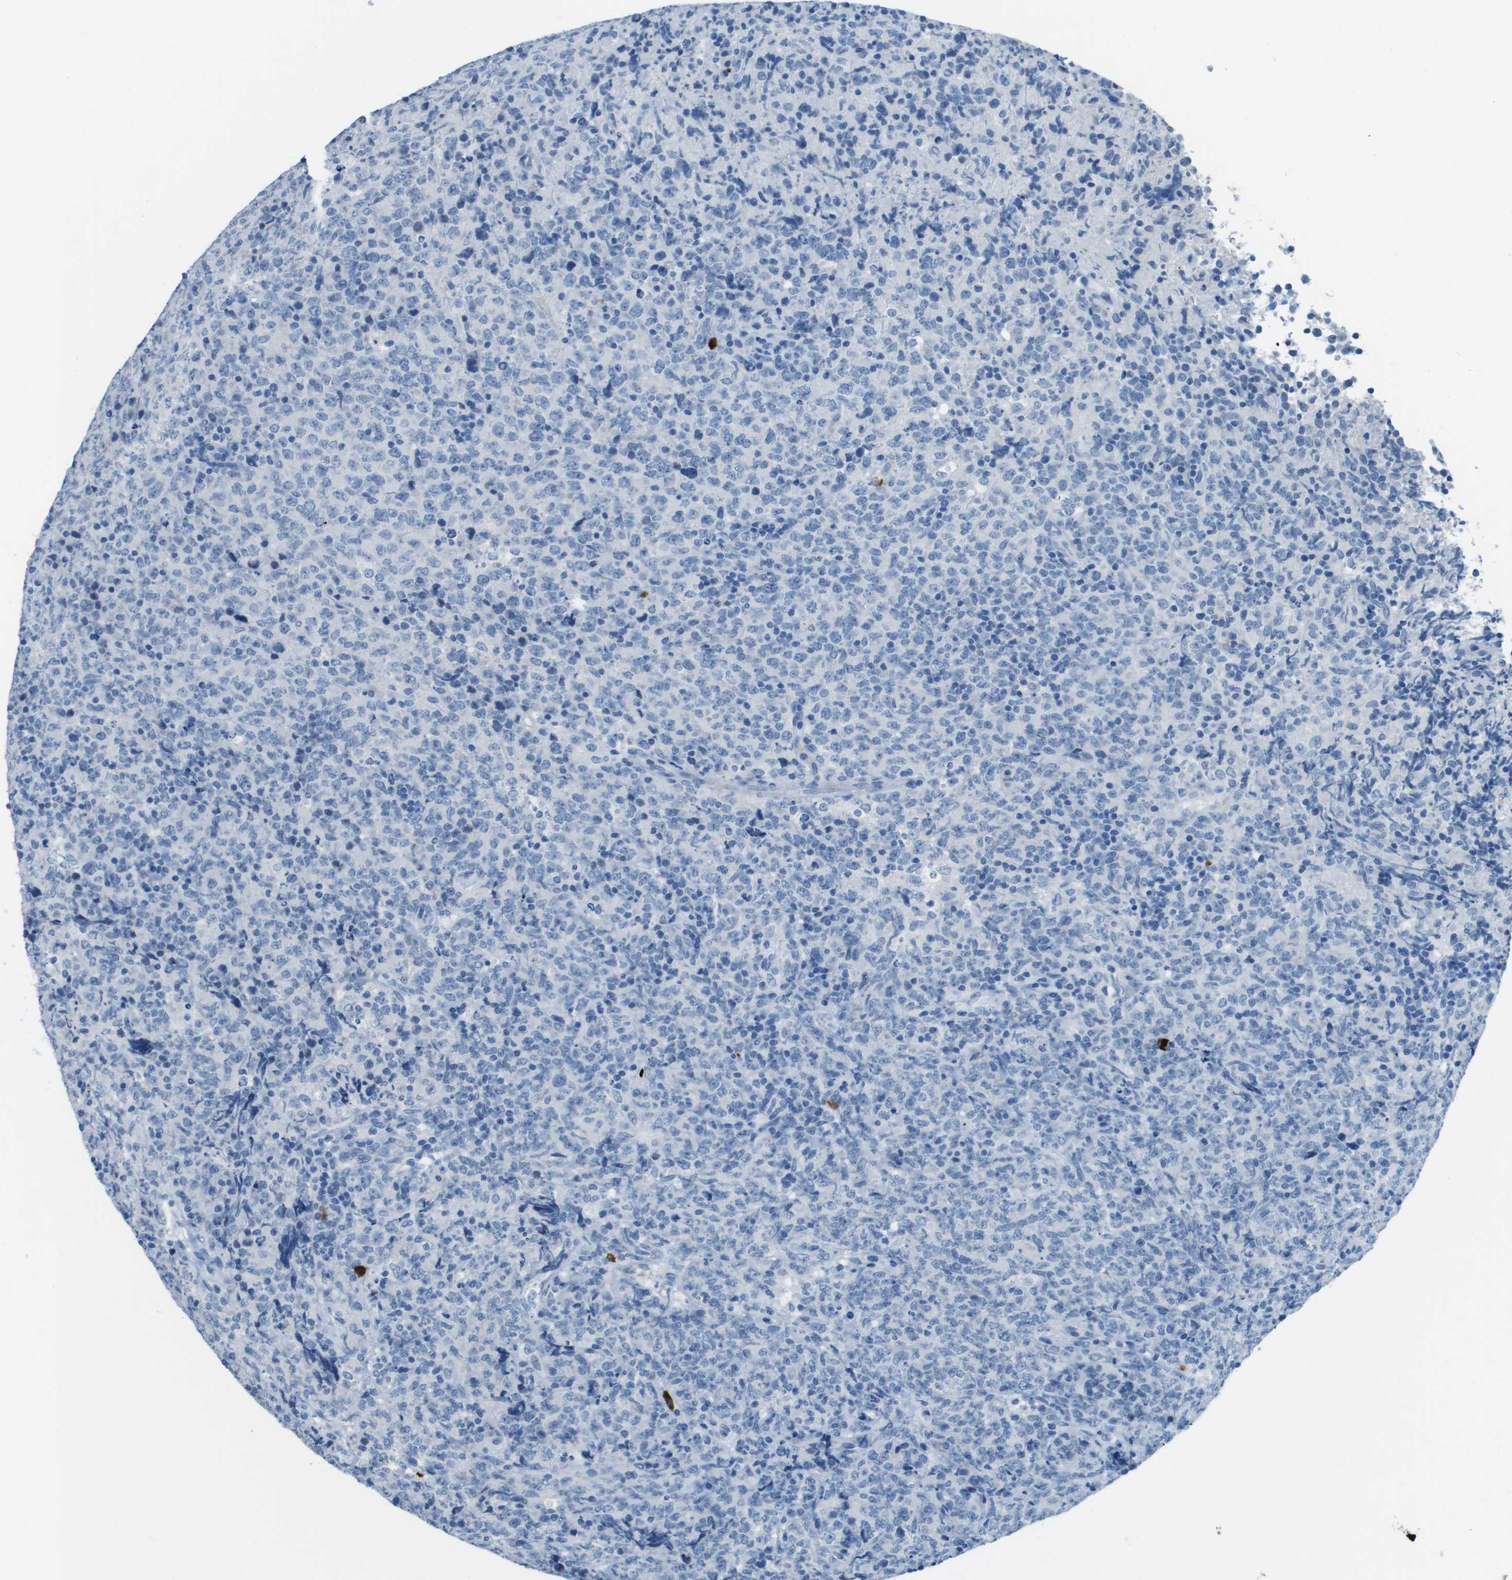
{"staining": {"intensity": "negative", "quantity": "none", "location": "none"}, "tissue": "lymphoma", "cell_type": "Tumor cells", "image_type": "cancer", "snomed": [{"axis": "morphology", "description": "Malignant lymphoma, non-Hodgkin's type, High grade"}, {"axis": "topography", "description": "Tonsil"}], "caption": "This image is of lymphoma stained with immunohistochemistry to label a protein in brown with the nuclei are counter-stained blue. There is no expression in tumor cells. Nuclei are stained in blue.", "gene": "SLC35A3", "patient": {"sex": "female", "age": 36}}